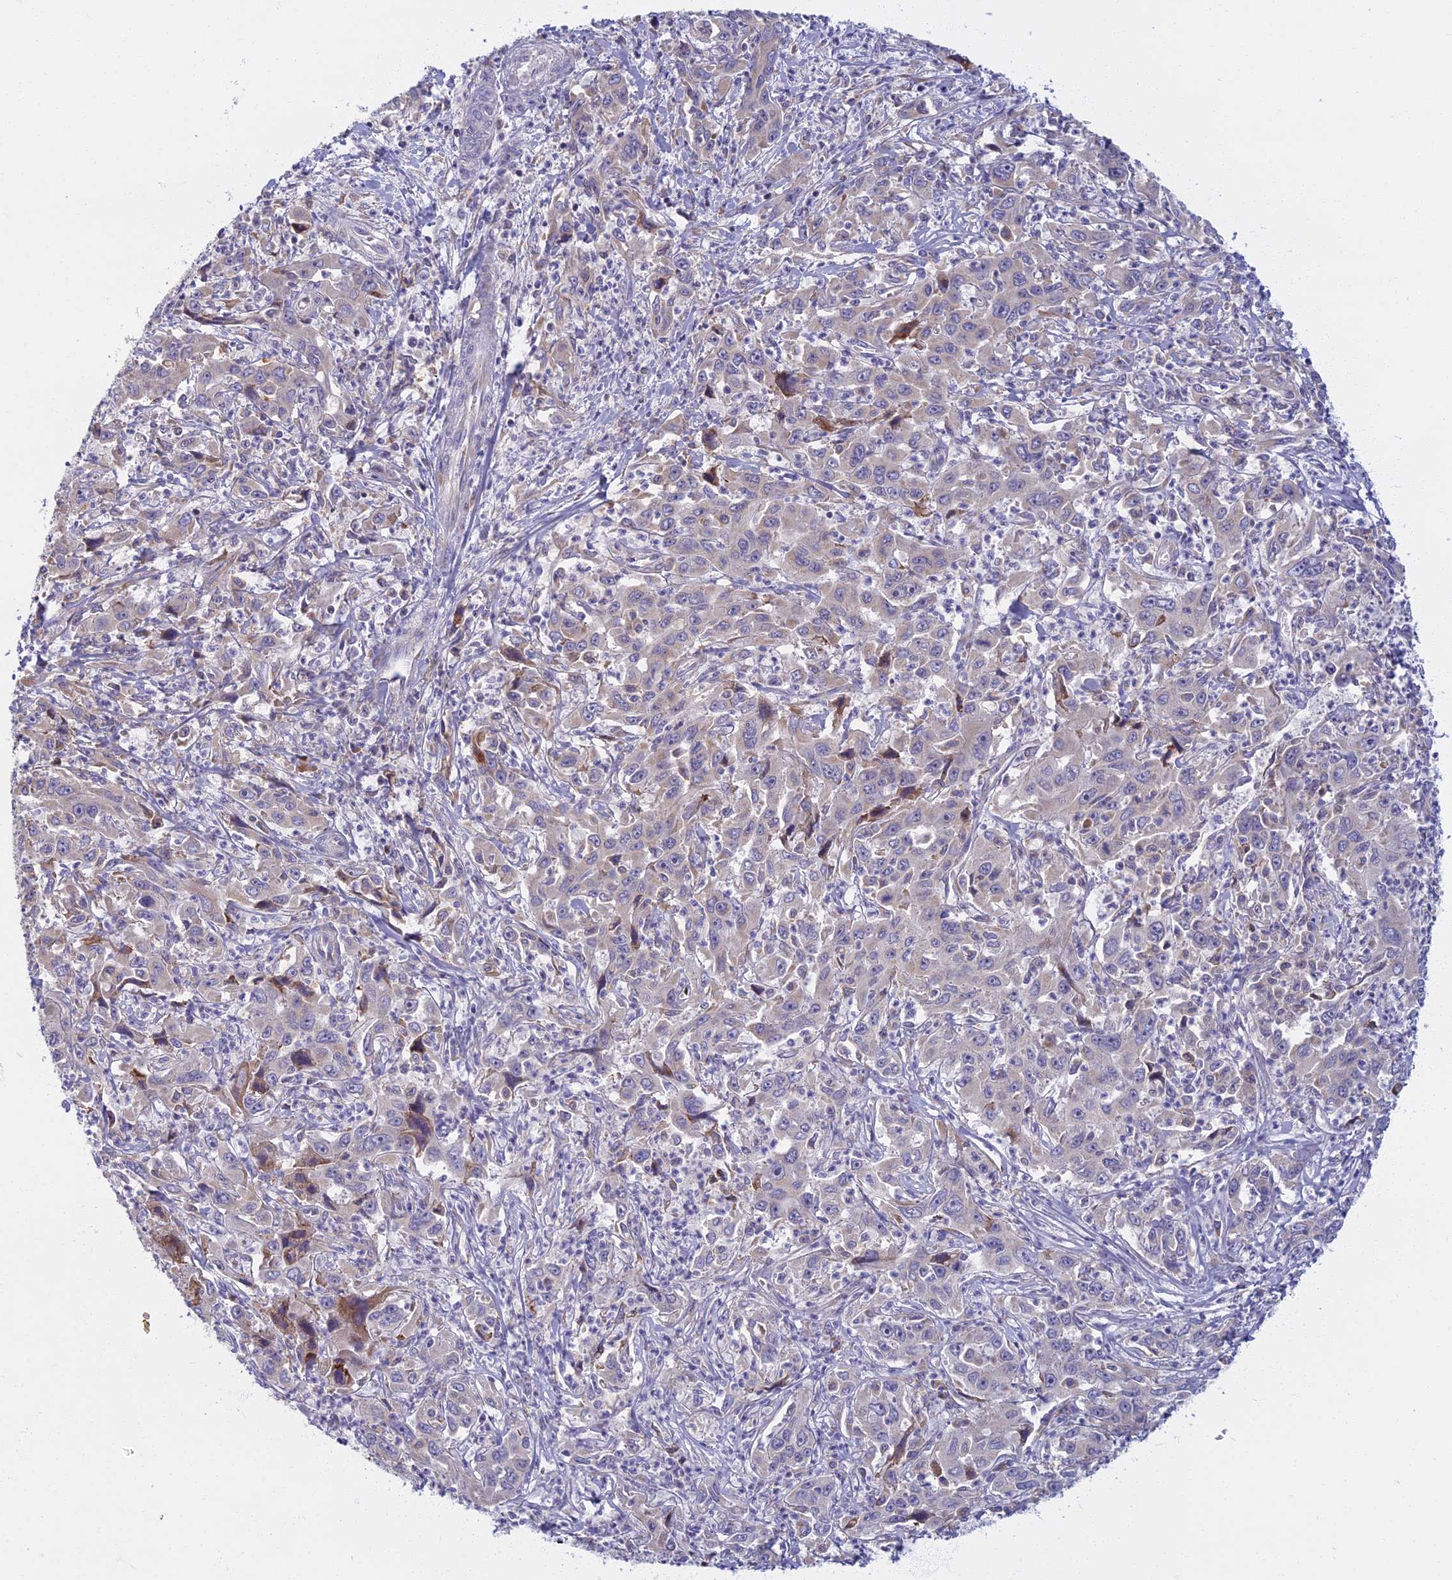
{"staining": {"intensity": "negative", "quantity": "none", "location": "none"}, "tissue": "liver cancer", "cell_type": "Tumor cells", "image_type": "cancer", "snomed": [{"axis": "morphology", "description": "Carcinoma, Hepatocellular, NOS"}, {"axis": "topography", "description": "Liver"}], "caption": "The IHC micrograph has no significant positivity in tumor cells of liver hepatocellular carcinoma tissue.", "gene": "DDX51", "patient": {"sex": "male", "age": 63}}